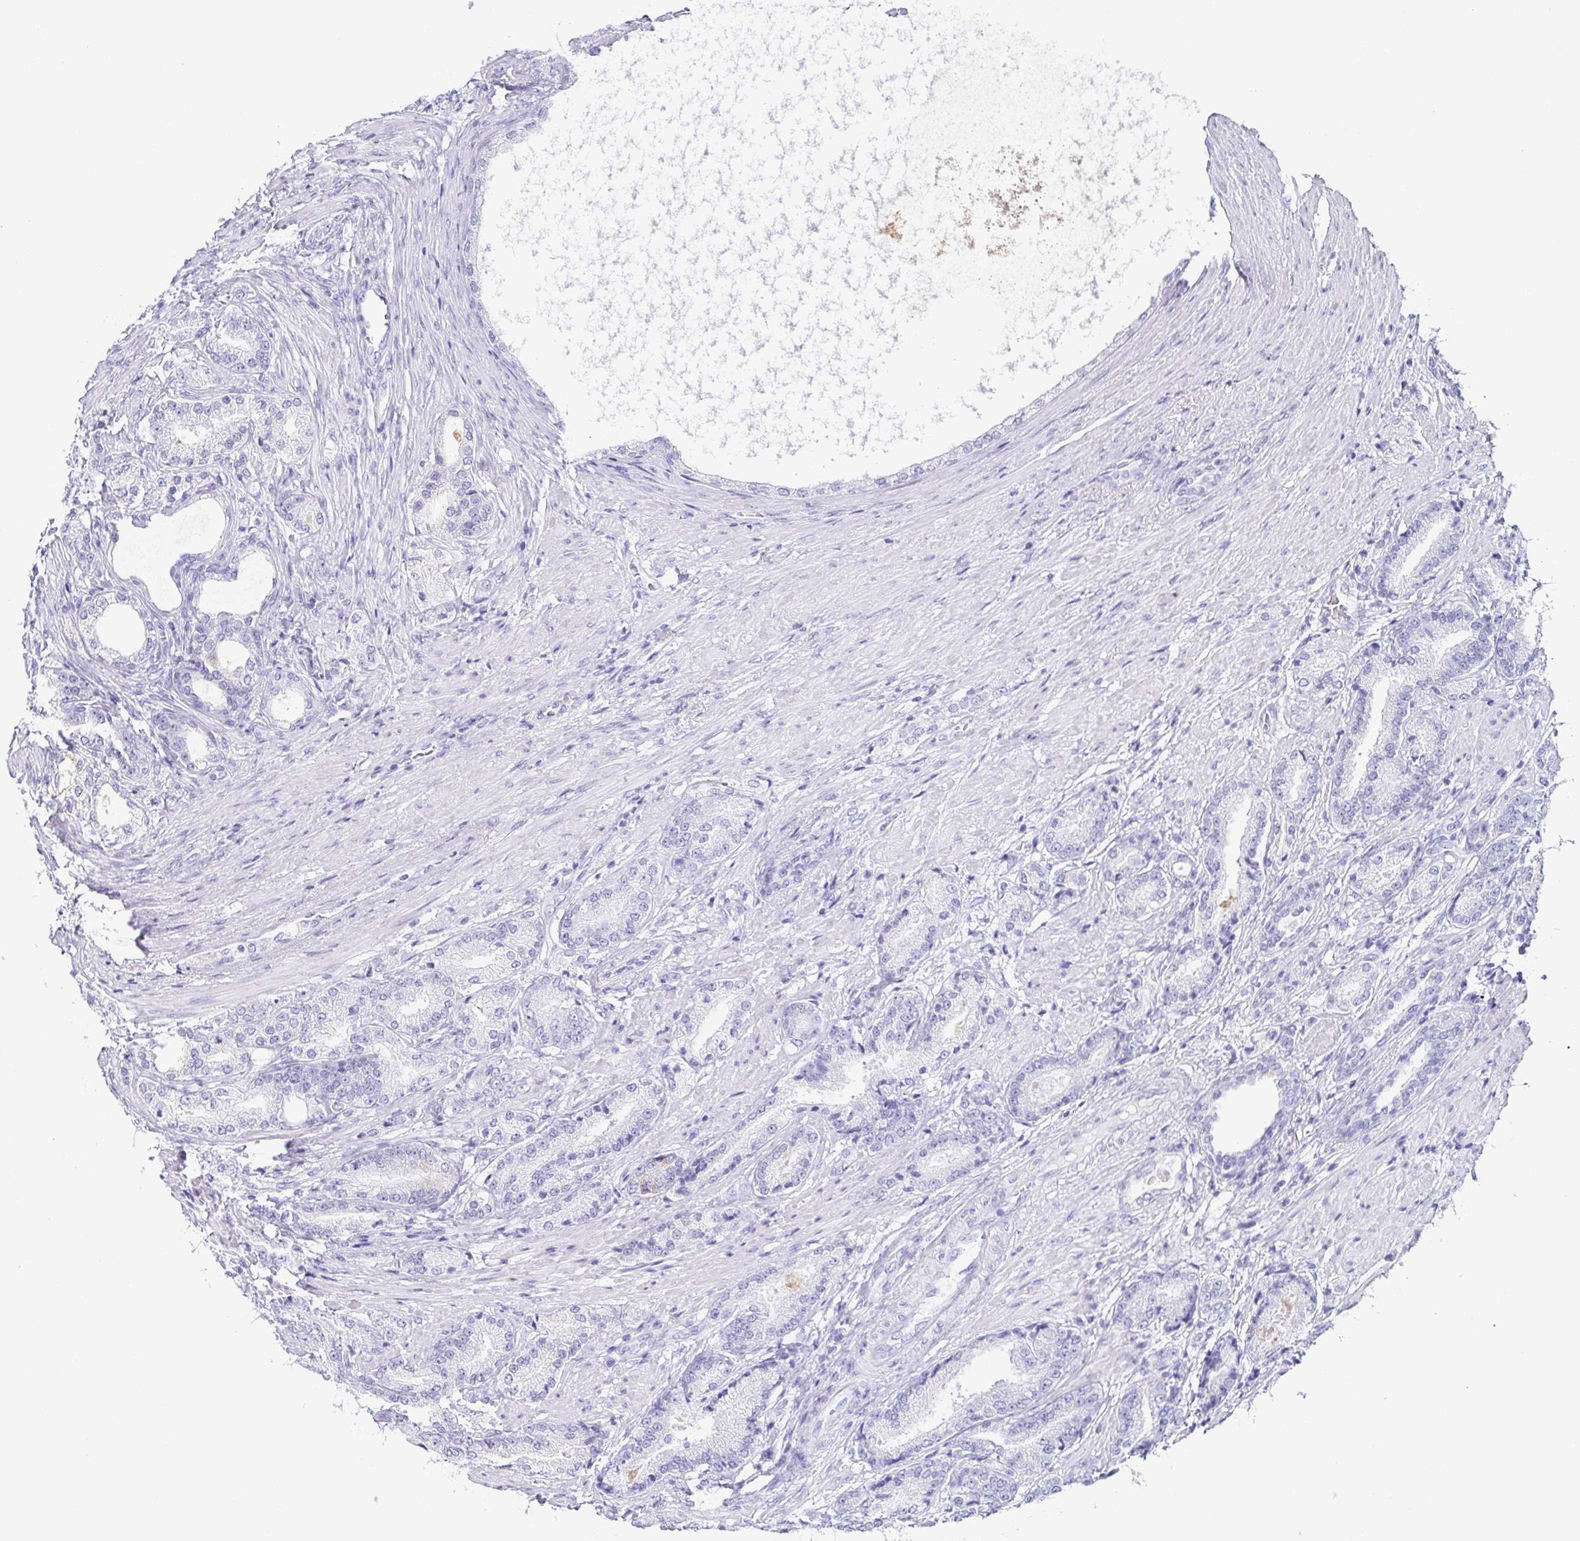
{"staining": {"intensity": "negative", "quantity": "none", "location": "none"}, "tissue": "prostate cancer", "cell_type": "Tumor cells", "image_type": "cancer", "snomed": [{"axis": "morphology", "description": "Adenocarcinoma, High grade"}, {"axis": "topography", "description": "Prostate and seminal vesicle, NOS"}], "caption": "DAB immunohistochemical staining of human adenocarcinoma (high-grade) (prostate) reveals no significant positivity in tumor cells.", "gene": "ZG16B", "patient": {"sex": "male", "age": 61}}